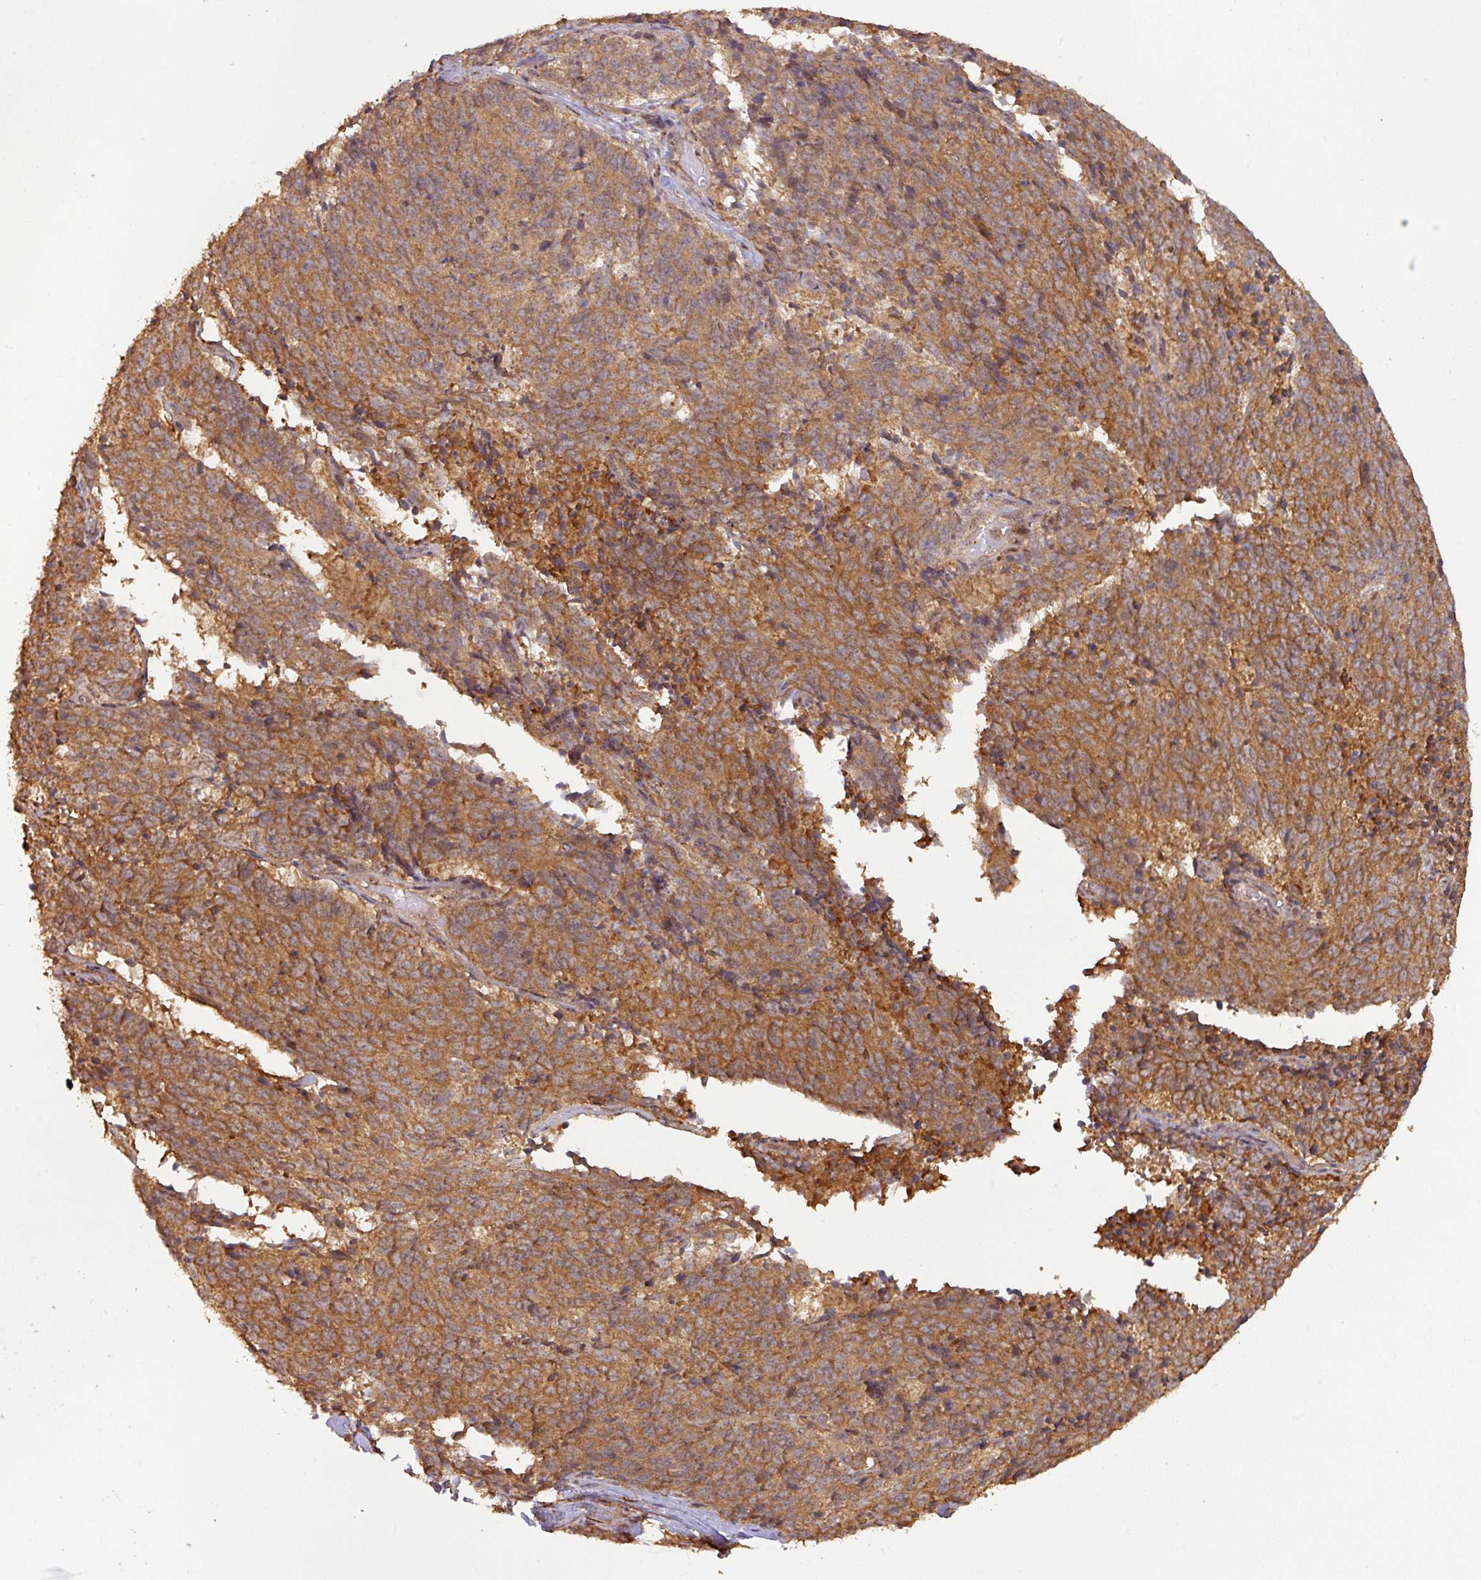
{"staining": {"intensity": "moderate", "quantity": ">75%", "location": "cytoplasmic/membranous"}, "tissue": "cervical cancer", "cell_type": "Tumor cells", "image_type": "cancer", "snomed": [{"axis": "morphology", "description": "Squamous cell carcinoma, NOS"}, {"axis": "topography", "description": "Cervix"}], "caption": "About >75% of tumor cells in cervical squamous cell carcinoma demonstrate moderate cytoplasmic/membranous protein staining as visualized by brown immunohistochemical staining.", "gene": "ZNF322", "patient": {"sex": "female", "age": 29}}